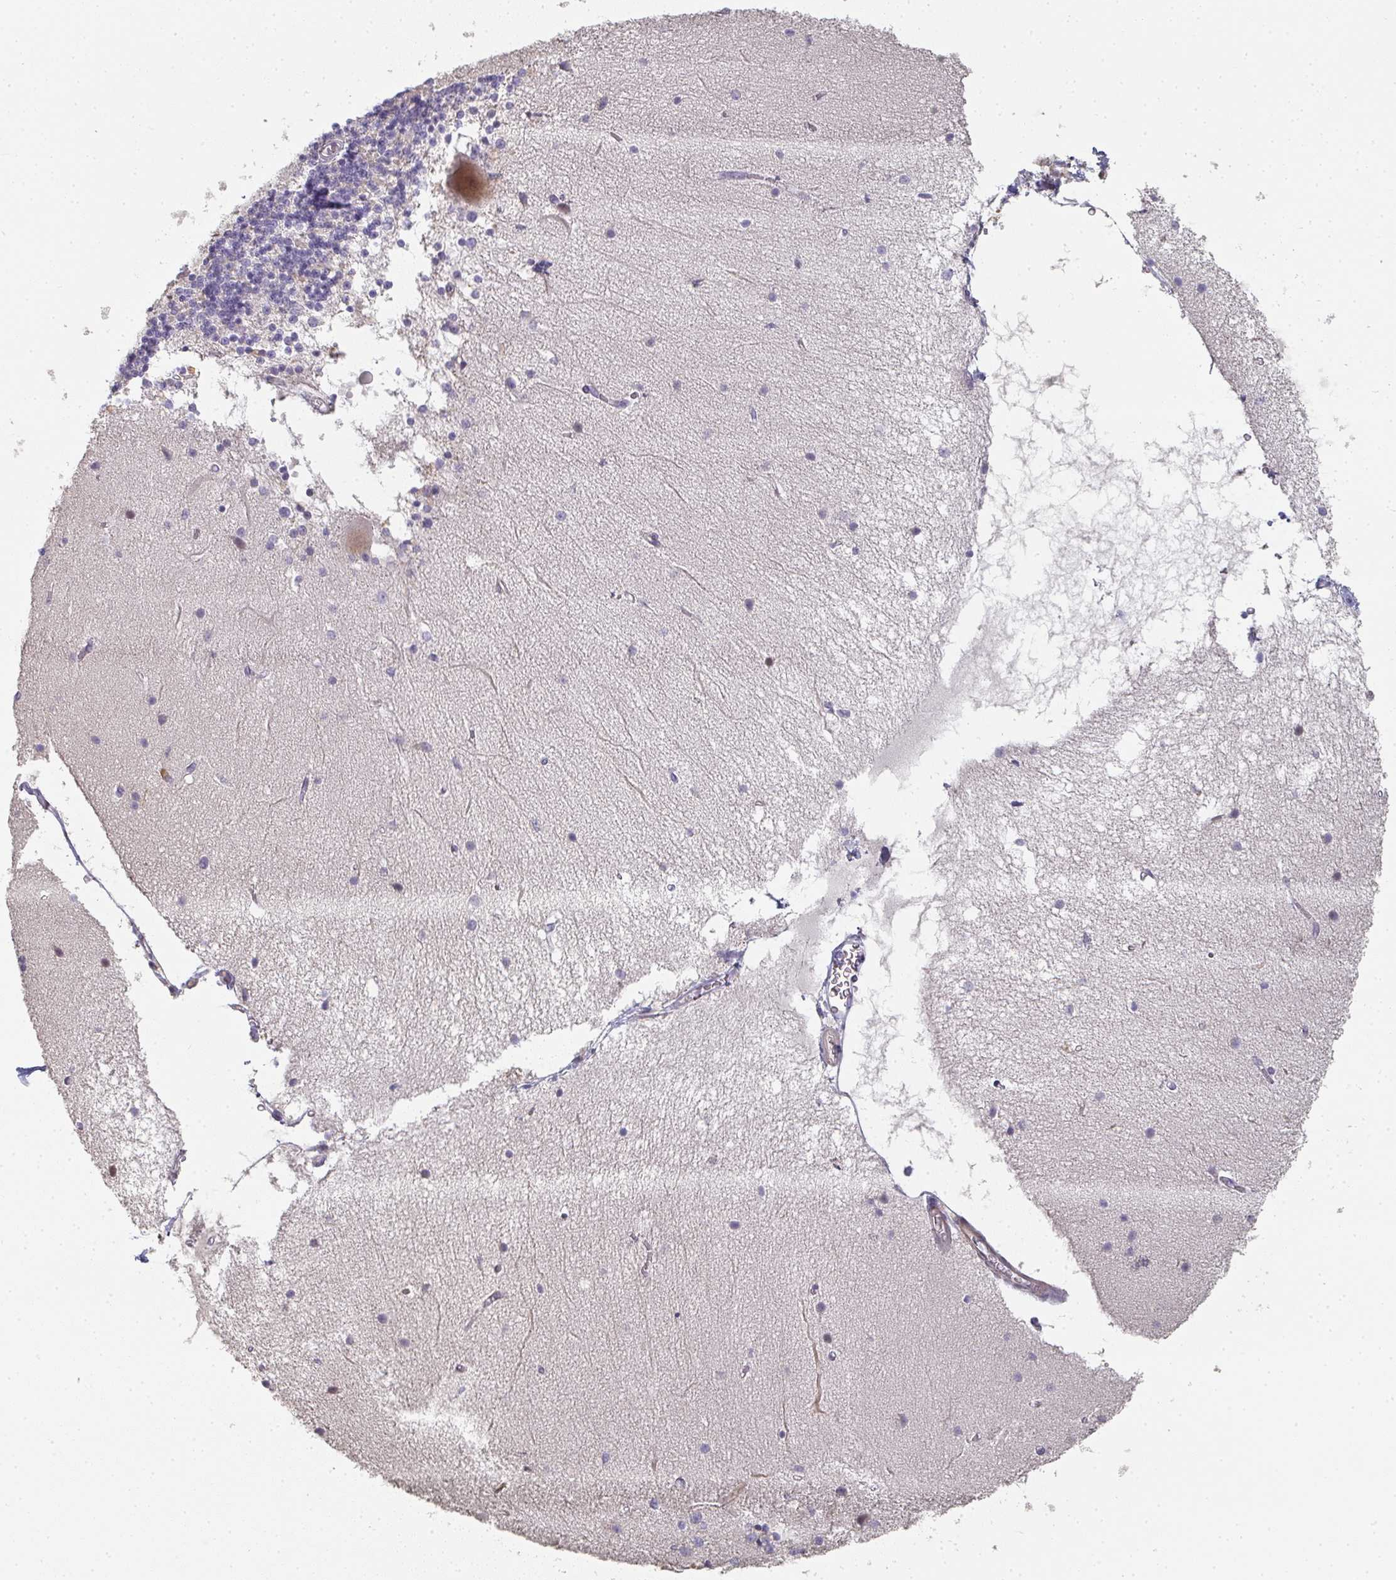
{"staining": {"intensity": "negative", "quantity": "none", "location": "none"}, "tissue": "cerebellum", "cell_type": "Cells in granular layer", "image_type": "normal", "snomed": [{"axis": "morphology", "description": "Normal tissue, NOS"}, {"axis": "topography", "description": "Cerebellum"}], "caption": "There is no significant positivity in cells in granular layer of cerebellum. (Brightfield microscopy of DAB (3,3'-diaminobenzidine) immunohistochemistry (IHC) at high magnification).", "gene": "A1CF", "patient": {"sex": "female", "age": 54}}